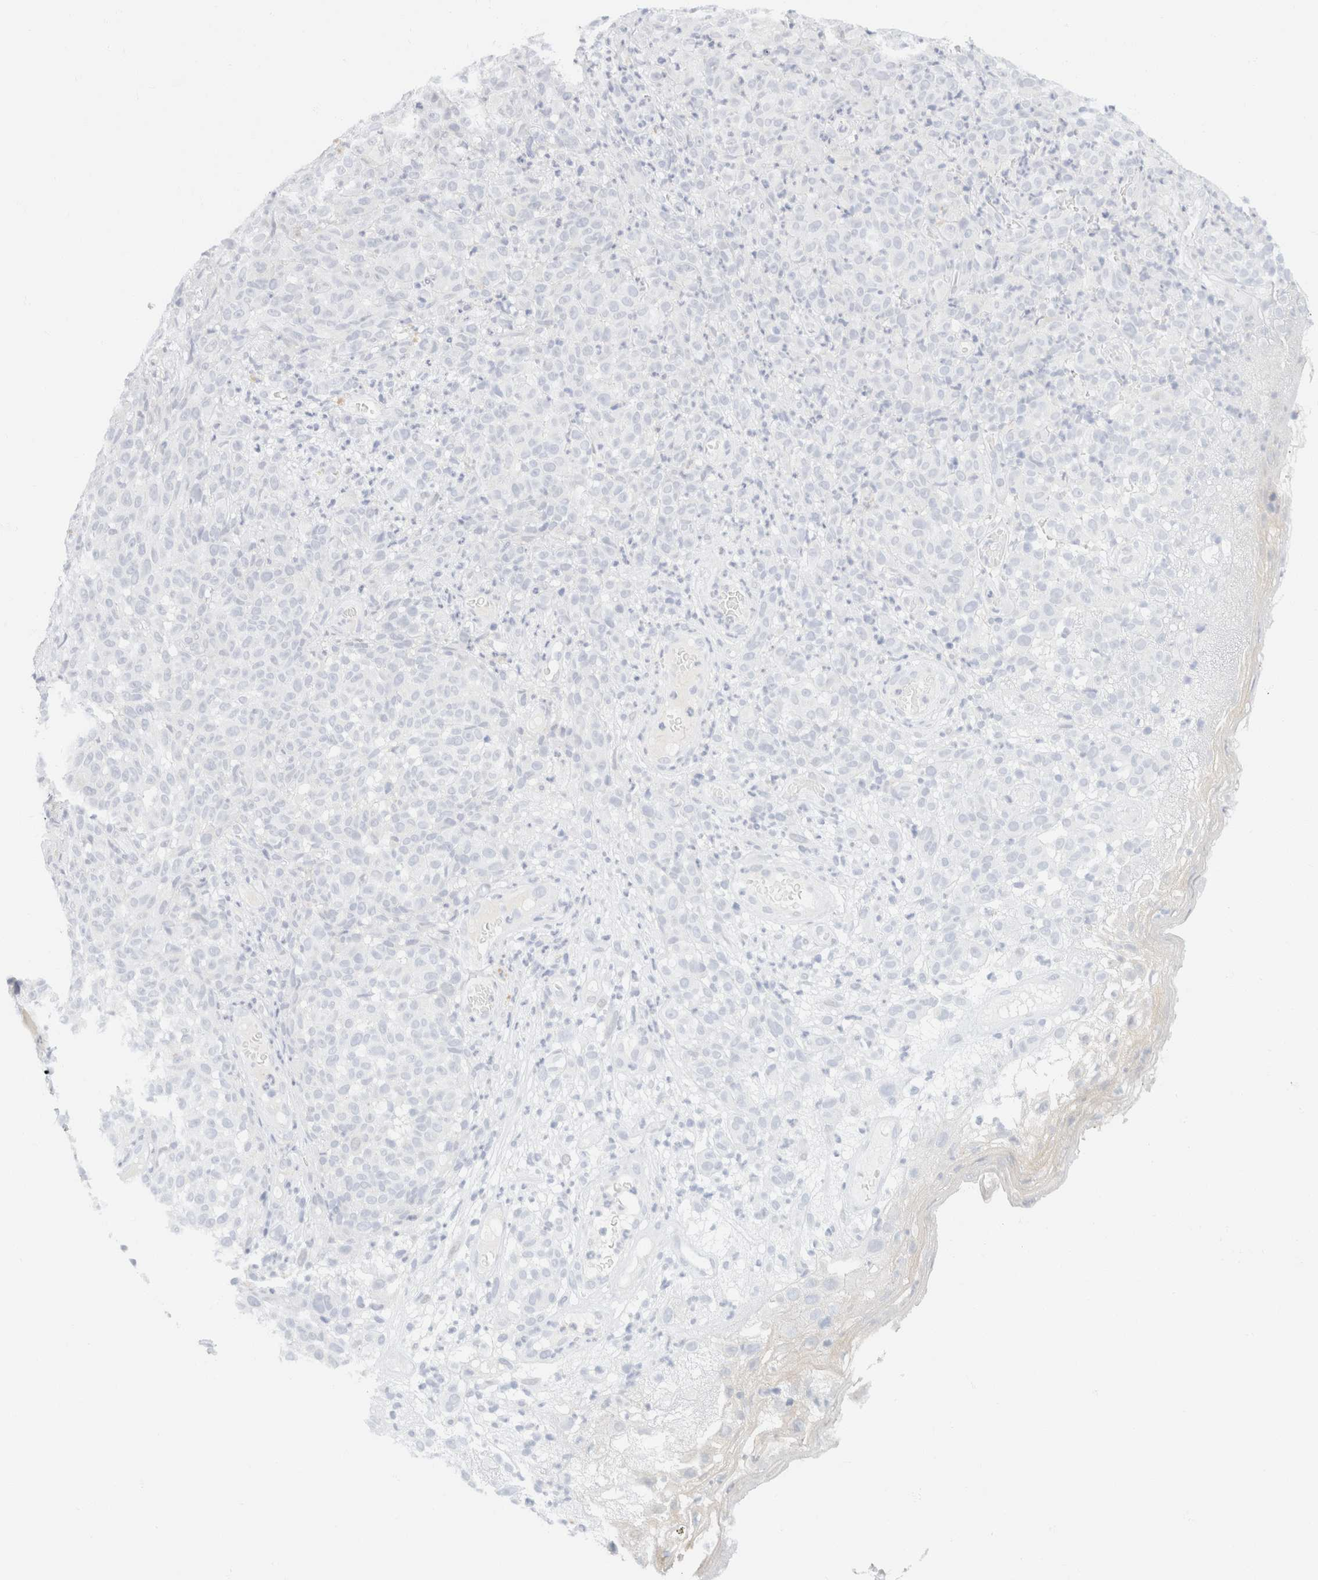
{"staining": {"intensity": "negative", "quantity": "none", "location": "none"}, "tissue": "melanoma", "cell_type": "Tumor cells", "image_type": "cancer", "snomed": [{"axis": "morphology", "description": "Malignant melanoma, NOS"}, {"axis": "topography", "description": "Skin"}], "caption": "Malignant melanoma stained for a protein using immunohistochemistry exhibits no positivity tumor cells.", "gene": "KRT20", "patient": {"sex": "female", "age": 82}}